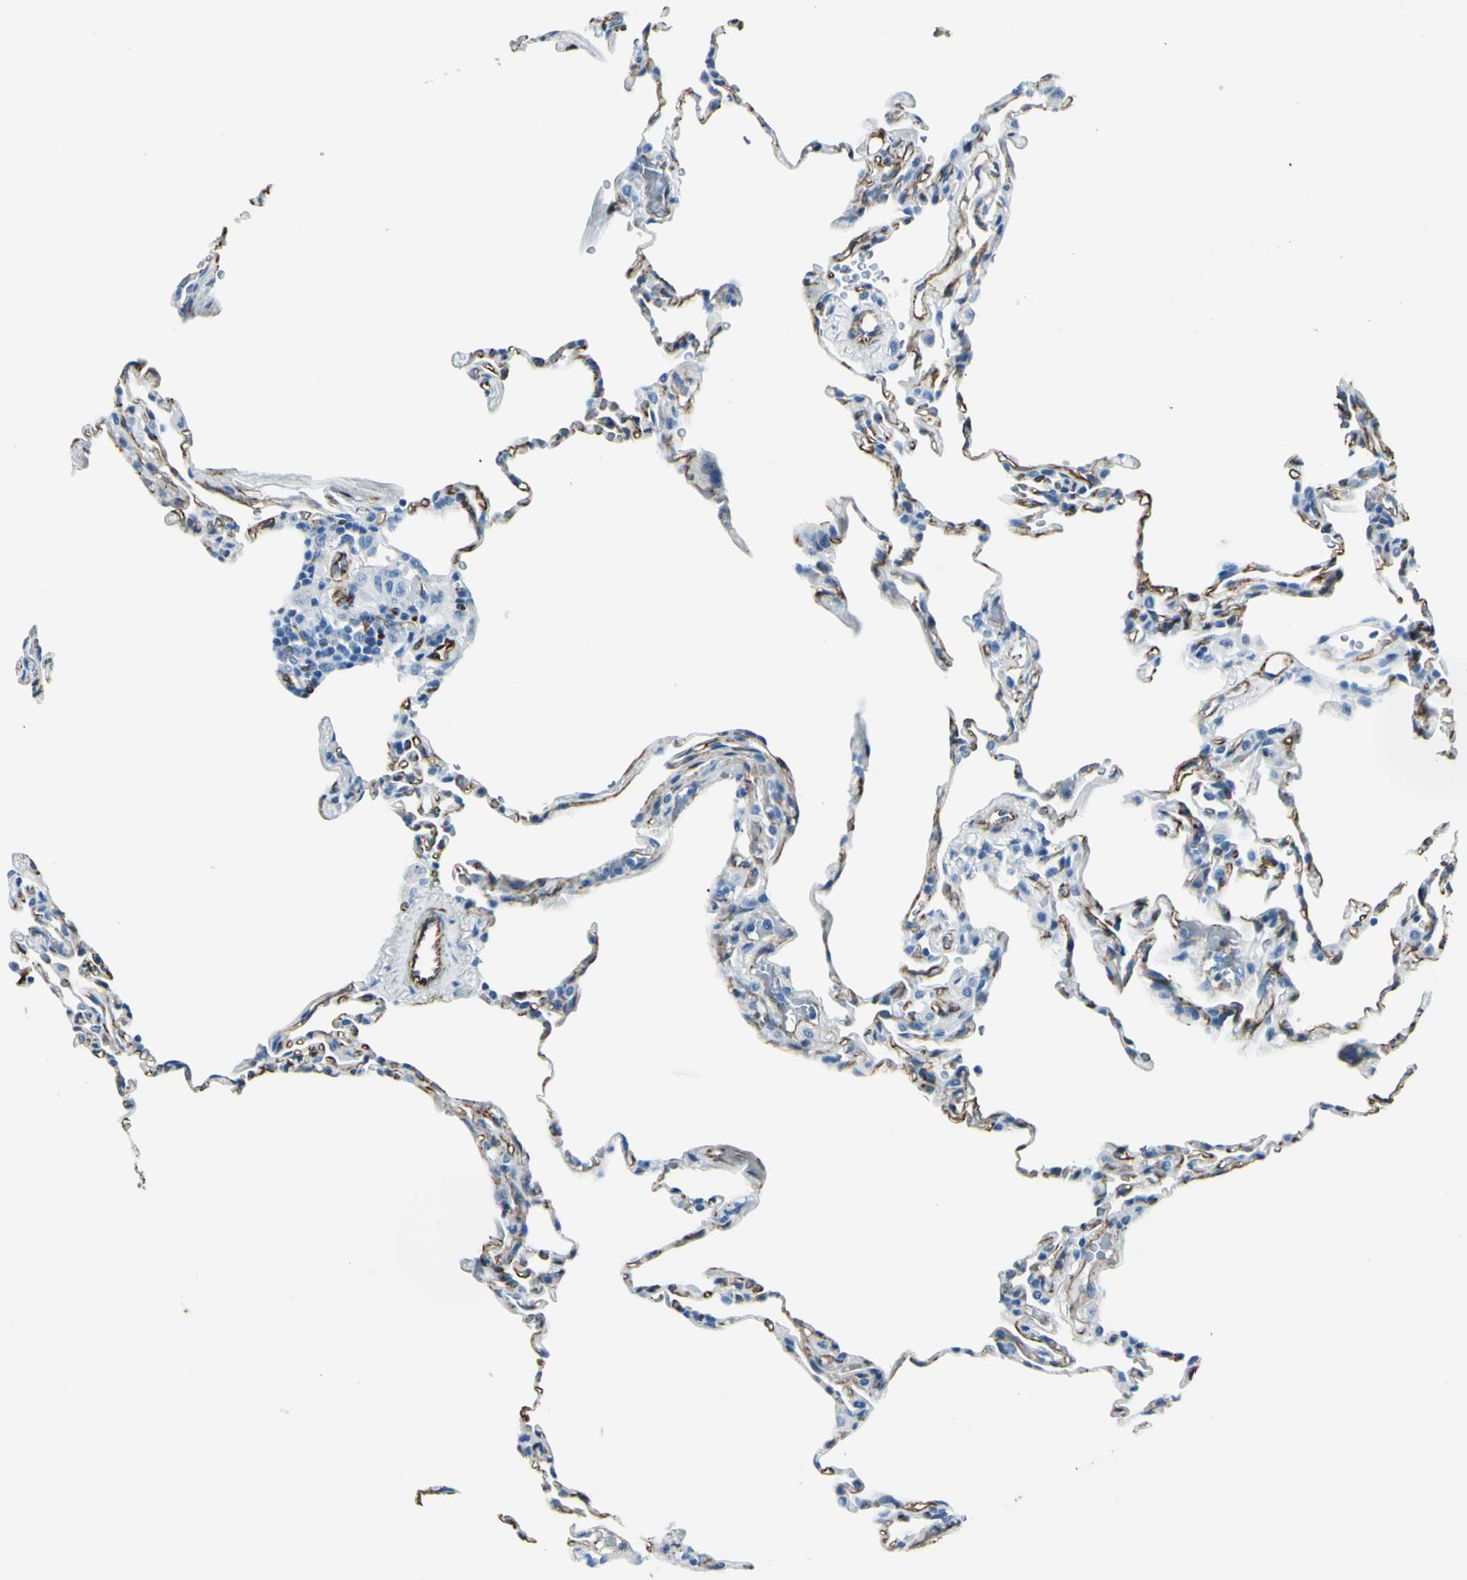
{"staining": {"intensity": "negative", "quantity": "none", "location": "none"}, "tissue": "lung", "cell_type": "Alveolar cells", "image_type": "normal", "snomed": [{"axis": "morphology", "description": "Normal tissue, NOS"}, {"axis": "topography", "description": "Lung"}], "caption": "Immunohistochemistry (IHC) histopathology image of normal lung stained for a protein (brown), which displays no positivity in alveolar cells. (DAB (3,3'-diaminobenzidine) IHC, high magnification).", "gene": "PTH2R", "patient": {"sex": "male", "age": 59}}